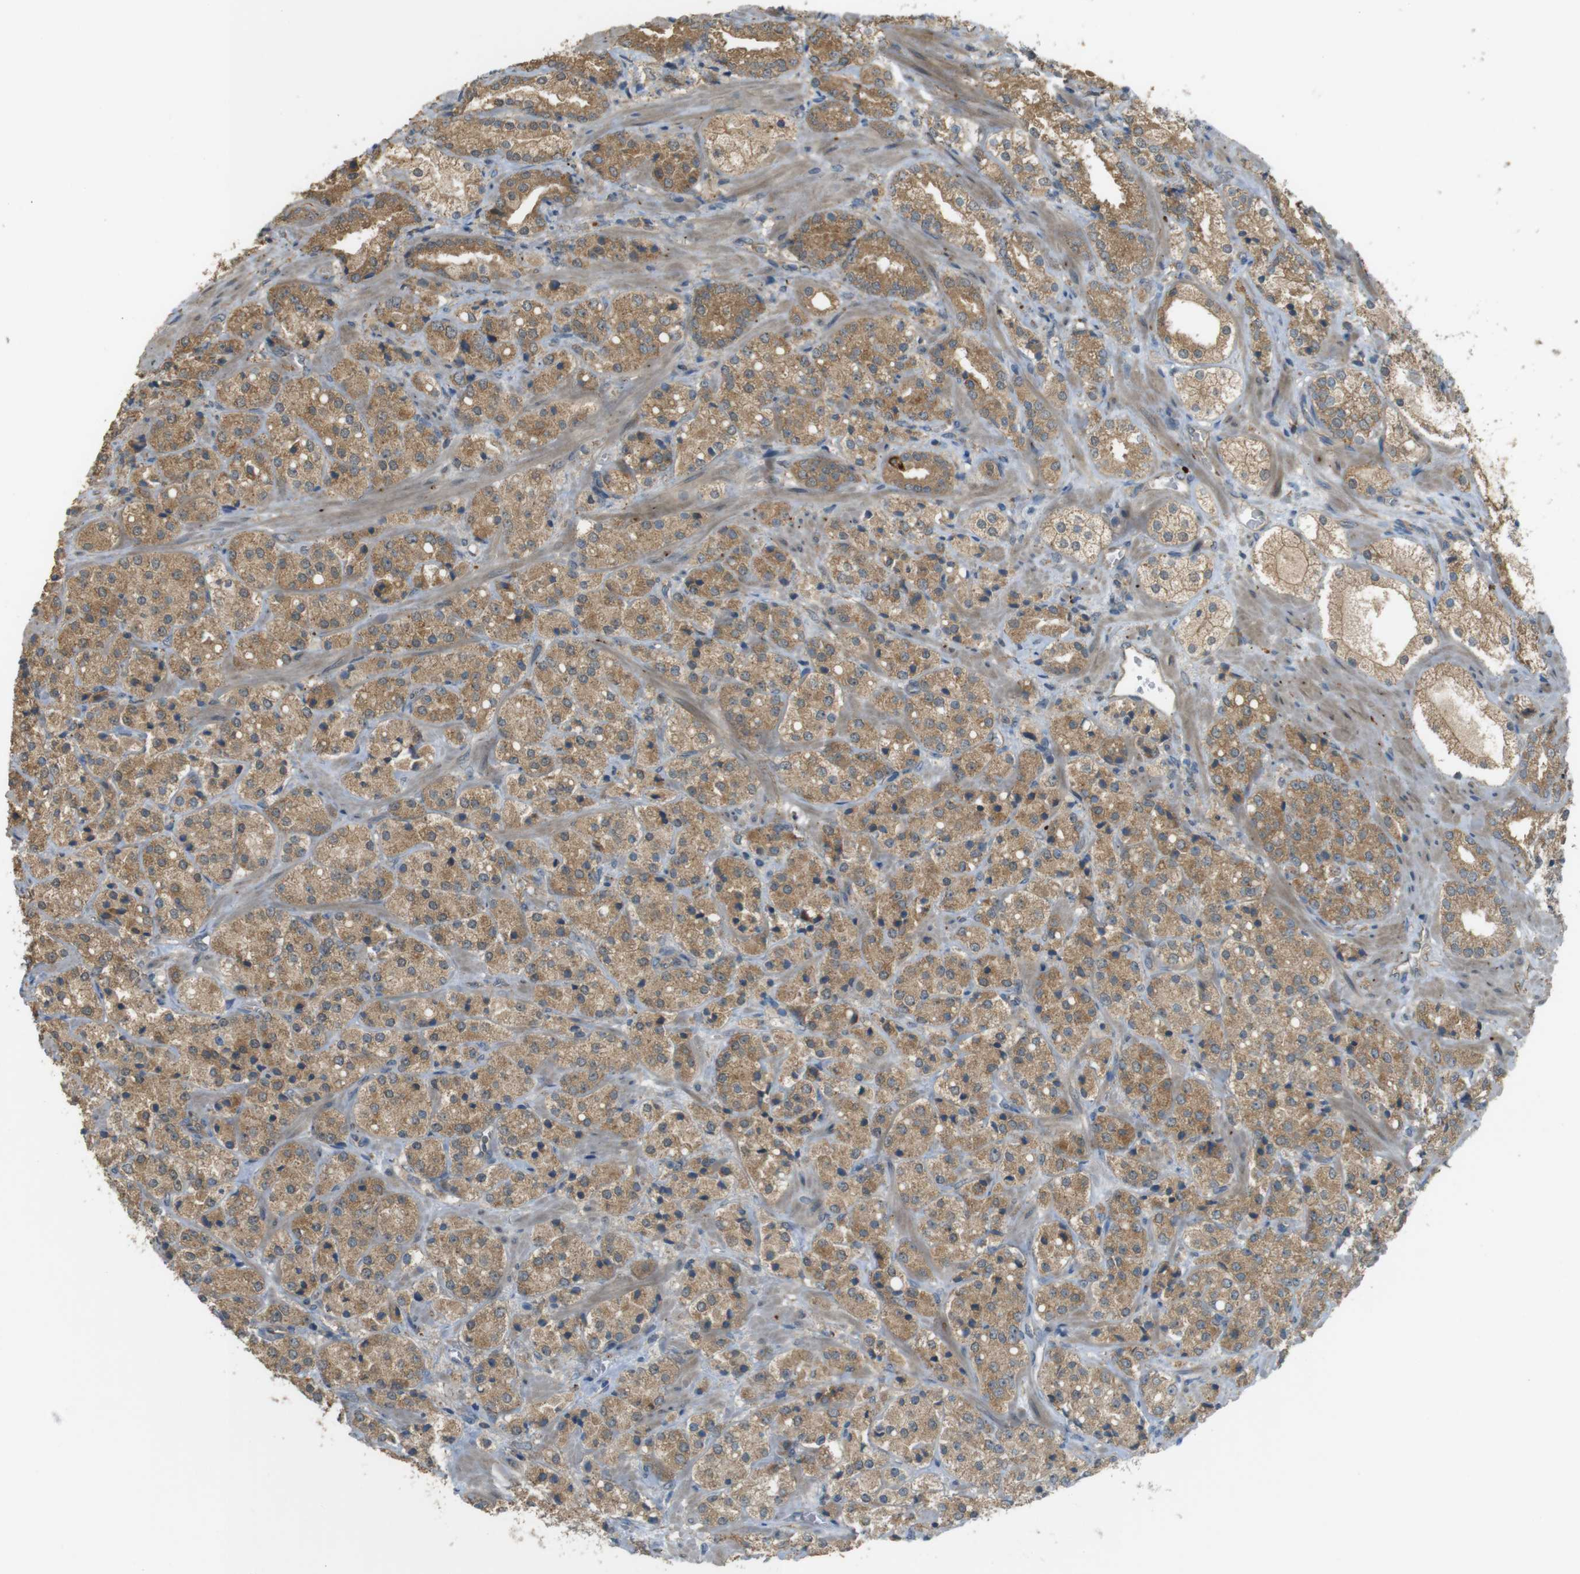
{"staining": {"intensity": "moderate", "quantity": ">75%", "location": "cytoplasmic/membranous"}, "tissue": "prostate cancer", "cell_type": "Tumor cells", "image_type": "cancer", "snomed": [{"axis": "morphology", "description": "Adenocarcinoma, High grade"}, {"axis": "topography", "description": "Prostate"}], "caption": "Adenocarcinoma (high-grade) (prostate) tissue demonstrates moderate cytoplasmic/membranous expression in about >75% of tumor cells", "gene": "ZDHHC20", "patient": {"sex": "male", "age": 64}}